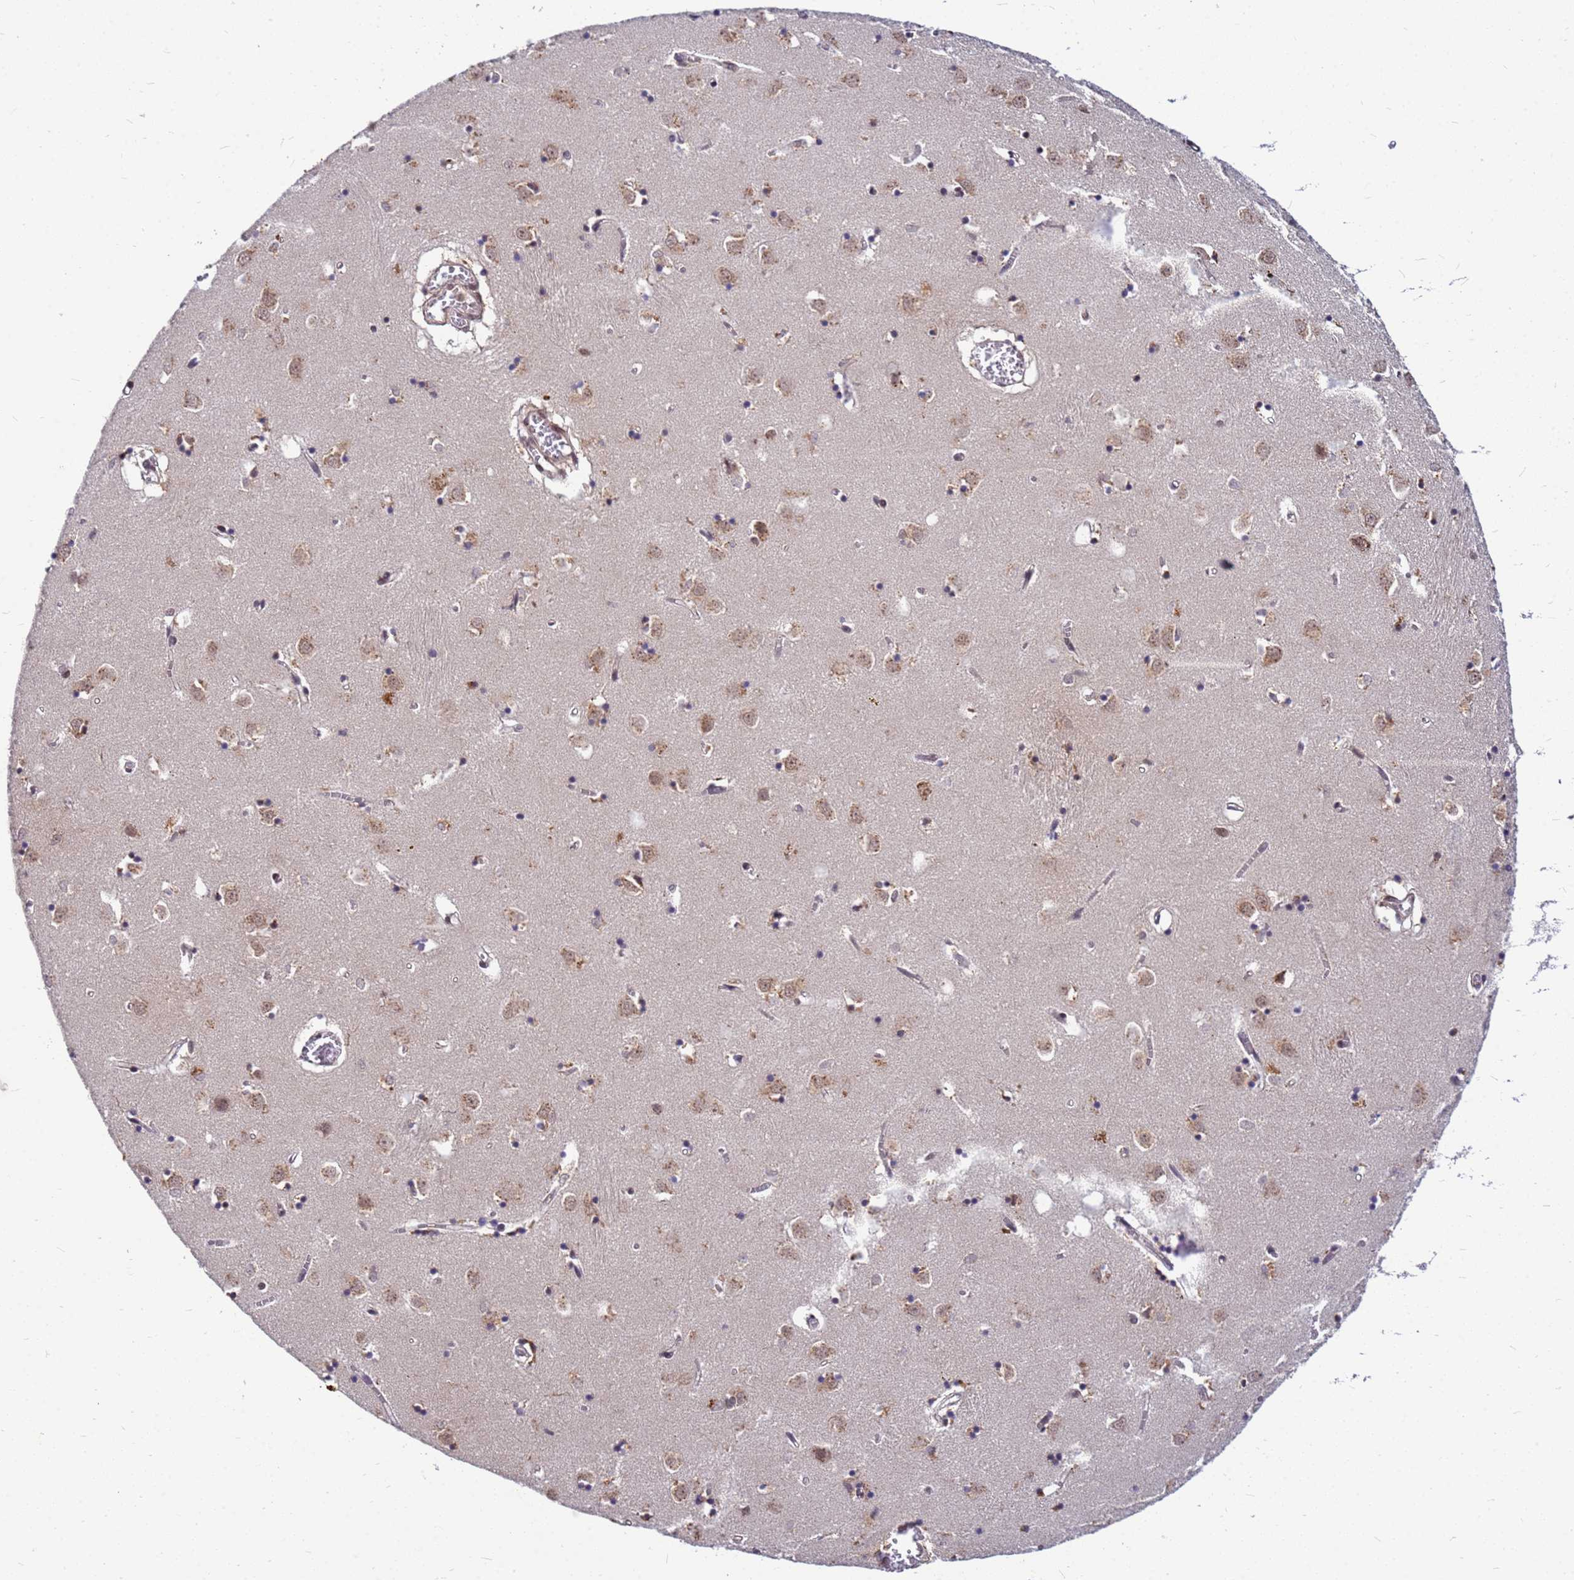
{"staining": {"intensity": "moderate", "quantity": "25%-75%", "location": "cytoplasmic/membranous,nuclear"}, "tissue": "caudate", "cell_type": "Glial cells", "image_type": "normal", "snomed": [{"axis": "morphology", "description": "Normal tissue, NOS"}, {"axis": "topography", "description": "Lateral ventricle wall"}], "caption": "This is a histology image of immunohistochemistry staining of benign caudate, which shows moderate positivity in the cytoplasmic/membranous,nuclear of glial cells.", "gene": "NCBP2", "patient": {"sex": "male", "age": 70}}